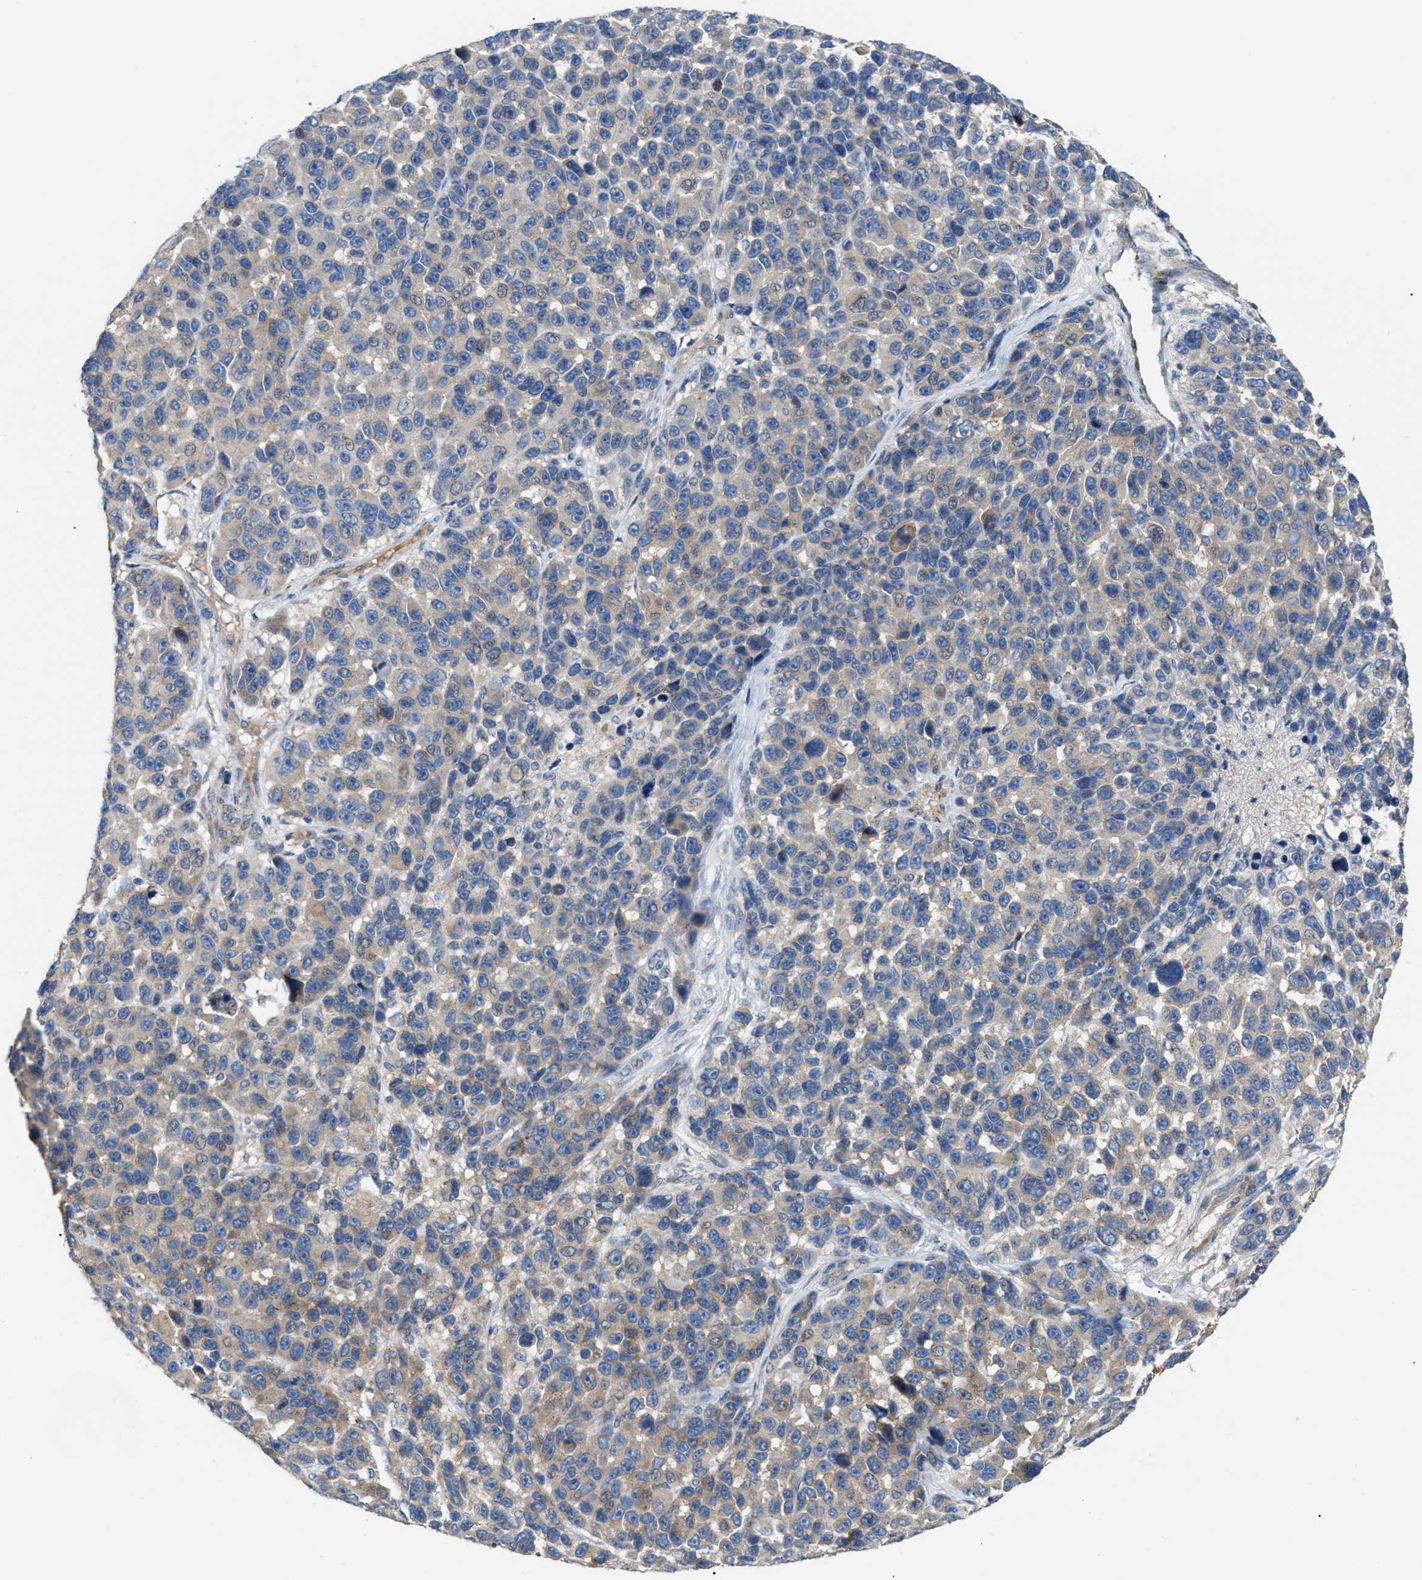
{"staining": {"intensity": "weak", "quantity": "<25%", "location": "cytoplasmic/membranous"}, "tissue": "melanoma", "cell_type": "Tumor cells", "image_type": "cancer", "snomed": [{"axis": "morphology", "description": "Malignant melanoma, NOS"}, {"axis": "topography", "description": "Skin"}], "caption": "There is no significant positivity in tumor cells of malignant melanoma.", "gene": "DHX58", "patient": {"sex": "male", "age": 53}}